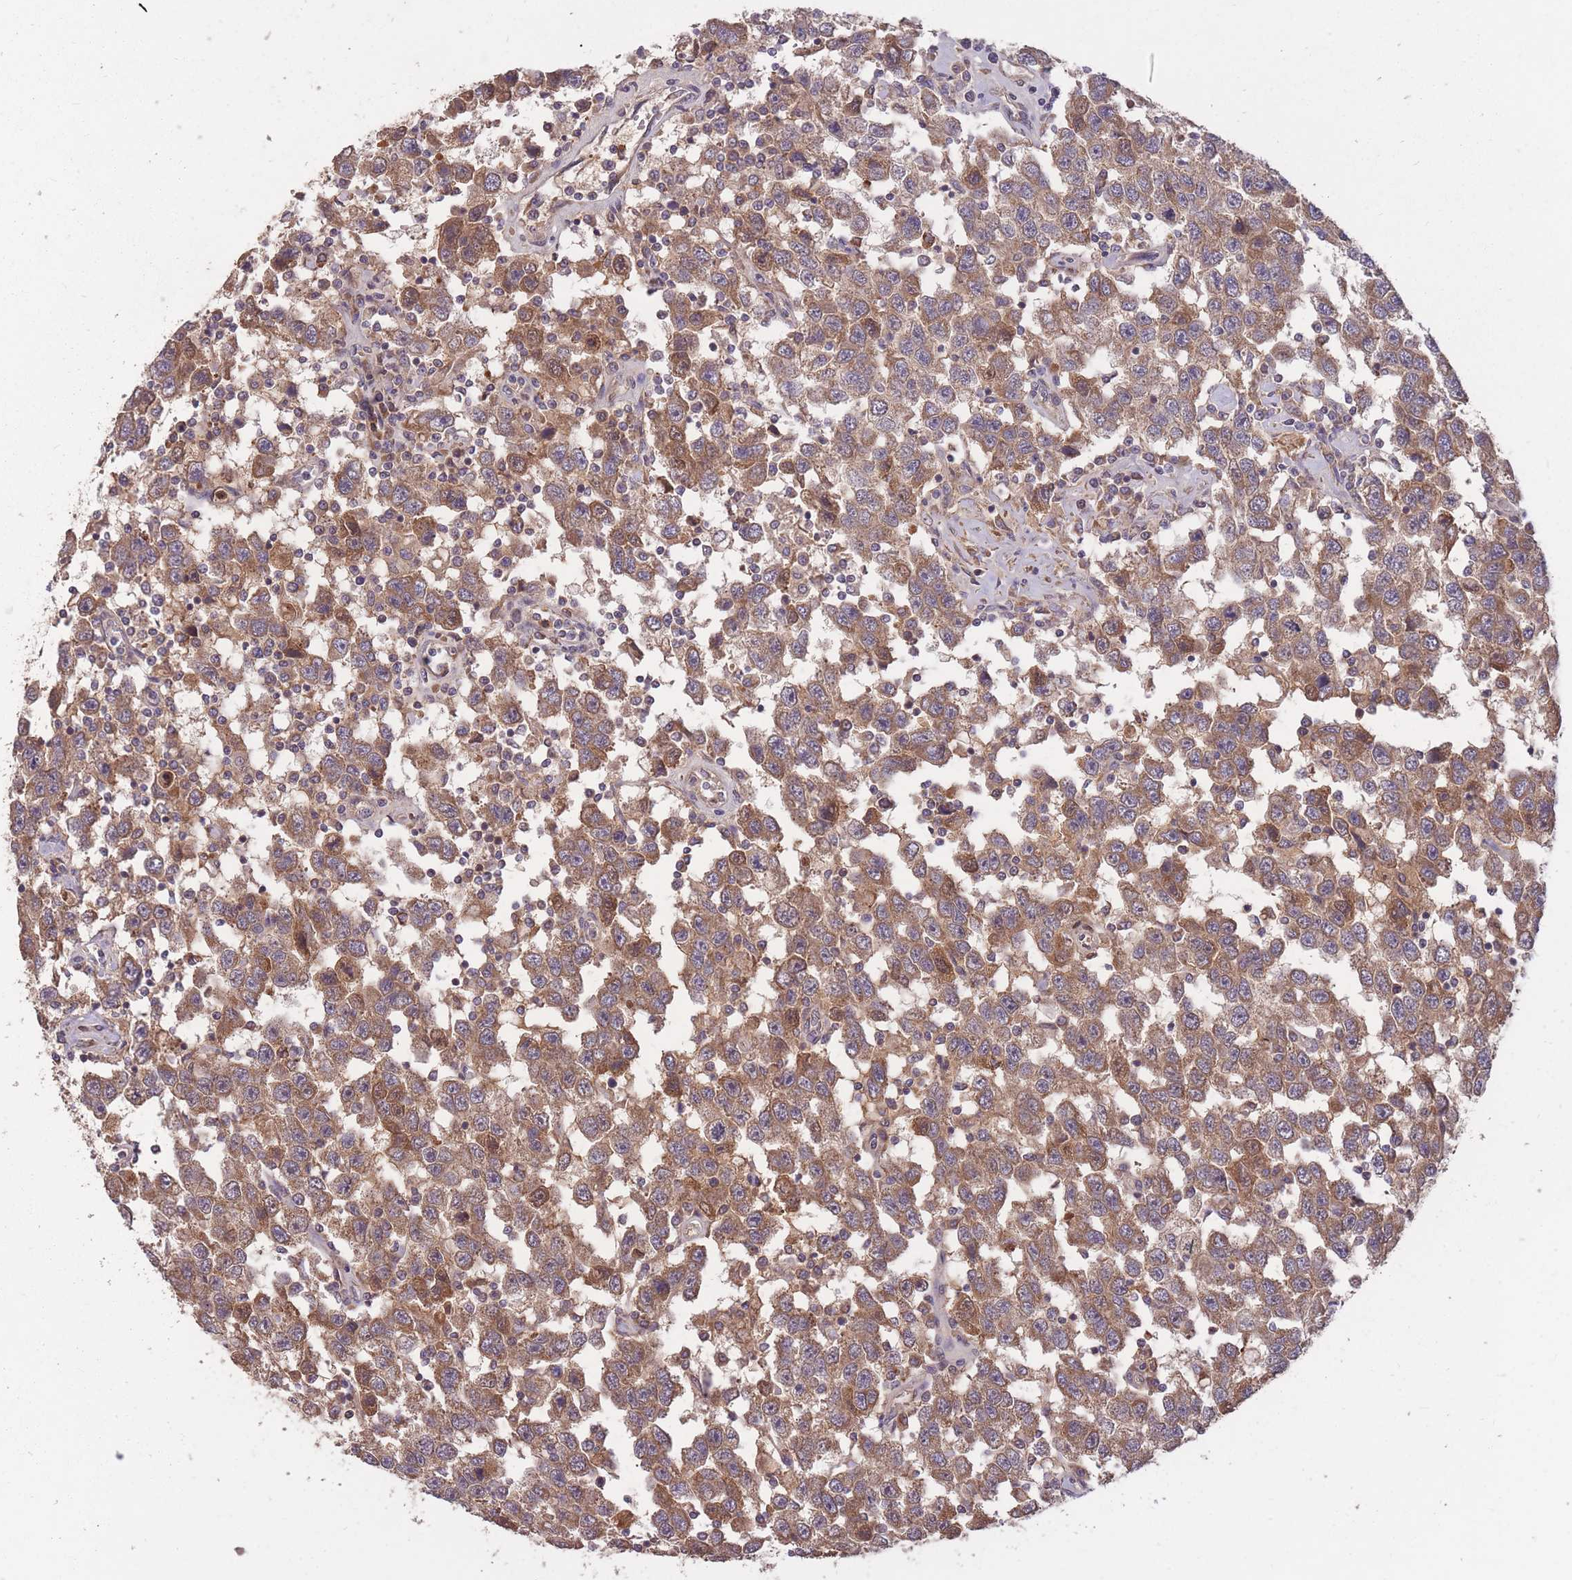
{"staining": {"intensity": "moderate", "quantity": ">75%", "location": "cytoplasmic/membranous"}, "tissue": "testis cancer", "cell_type": "Tumor cells", "image_type": "cancer", "snomed": [{"axis": "morphology", "description": "Seminoma, NOS"}, {"axis": "topography", "description": "Testis"}], "caption": "DAB immunohistochemical staining of human seminoma (testis) demonstrates moderate cytoplasmic/membranous protein expression in approximately >75% of tumor cells. (Stains: DAB in brown, nuclei in blue, Microscopy: brightfield microscopy at high magnification).", "gene": "IGF2BP2", "patient": {"sex": "male", "age": 41}}